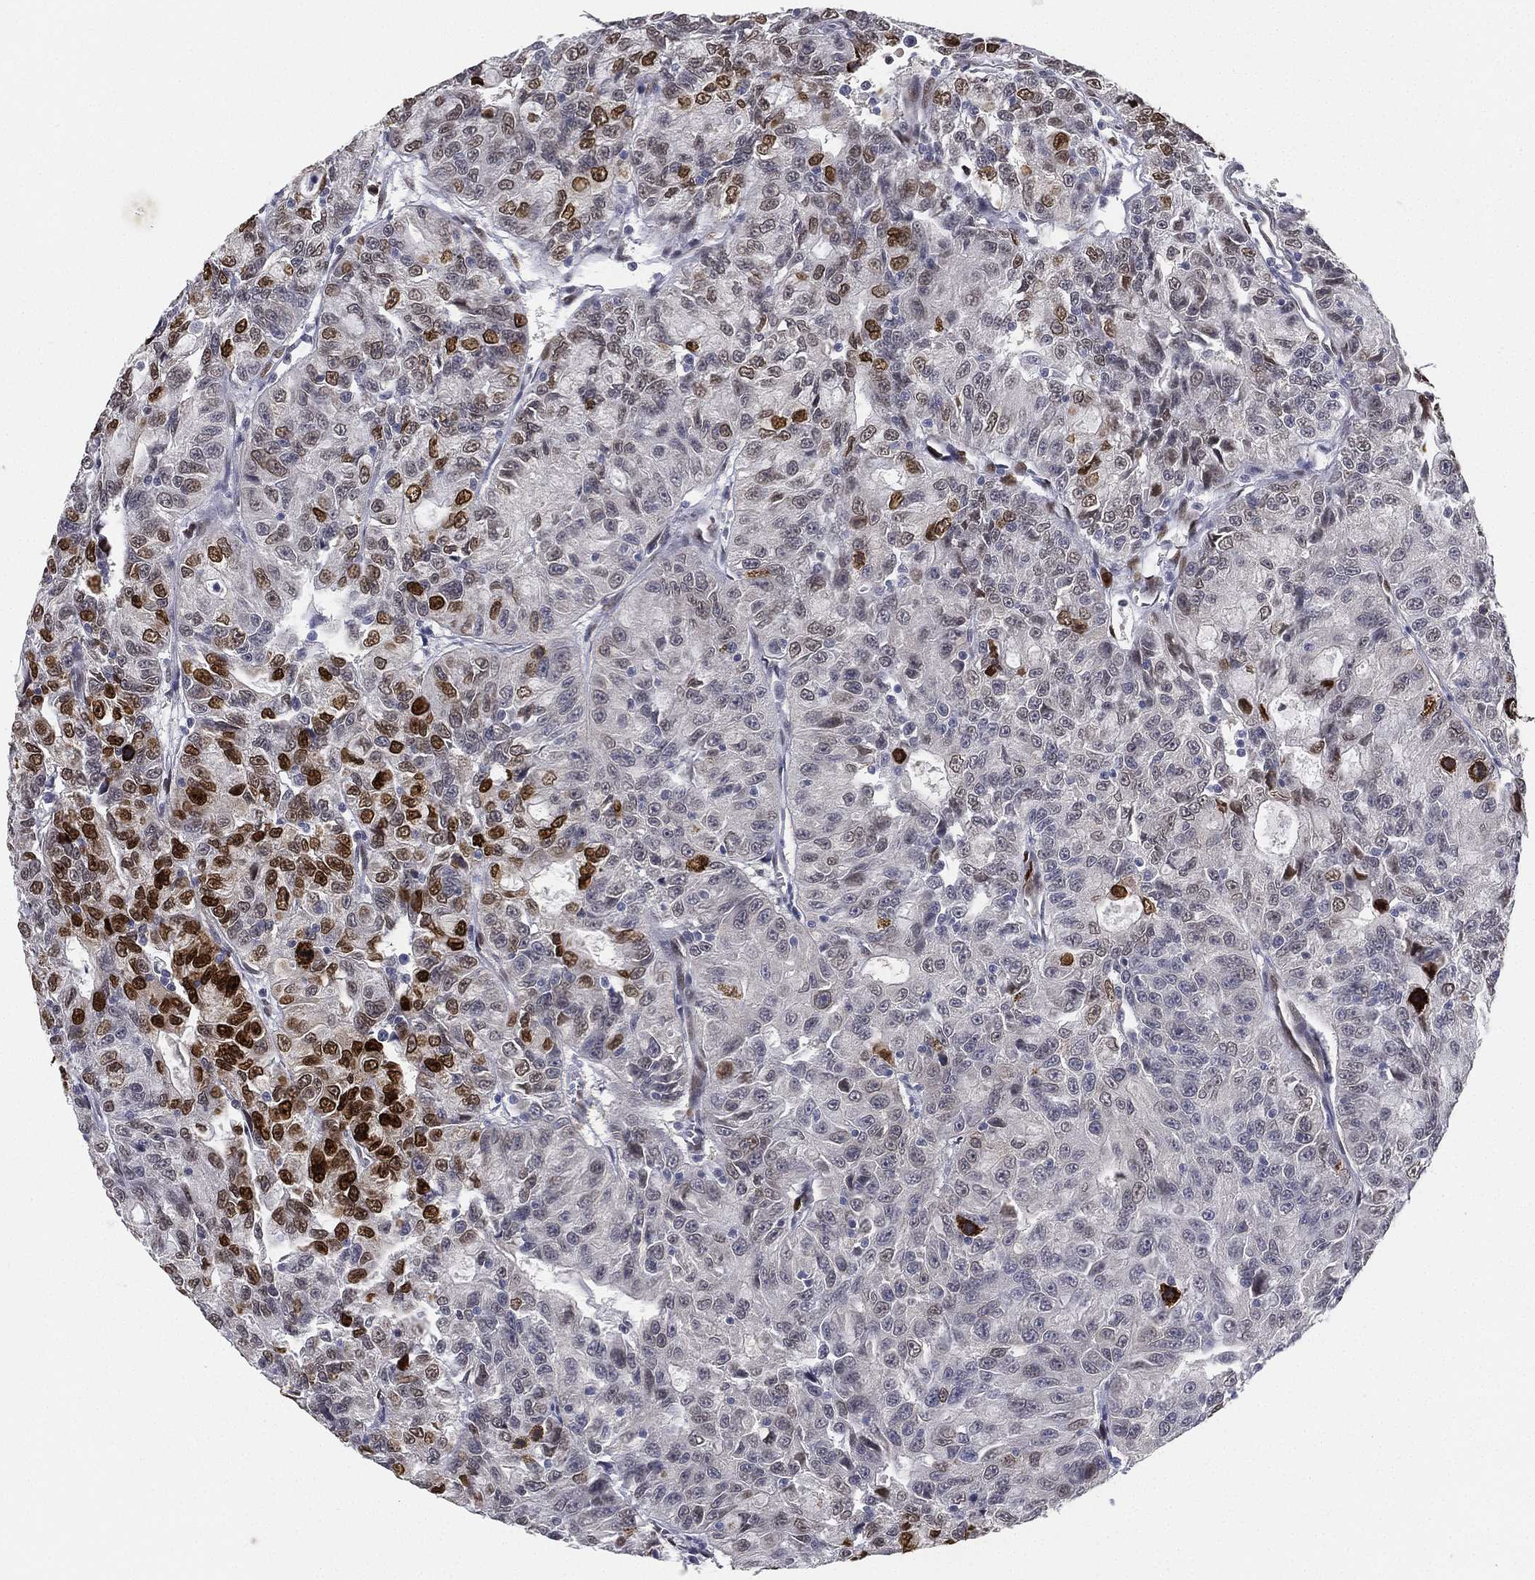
{"staining": {"intensity": "strong", "quantity": "<25%", "location": "nuclear"}, "tissue": "urothelial cancer", "cell_type": "Tumor cells", "image_type": "cancer", "snomed": [{"axis": "morphology", "description": "Urothelial carcinoma, NOS"}, {"axis": "morphology", "description": "Urothelial carcinoma, High grade"}, {"axis": "topography", "description": "Urinary bladder"}], "caption": "Protein expression analysis of human urothelial cancer reveals strong nuclear expression in approximately <25% of tumor cells.", "gene": "LMNB1", "patient": {"sex": "female", "age": 73}}